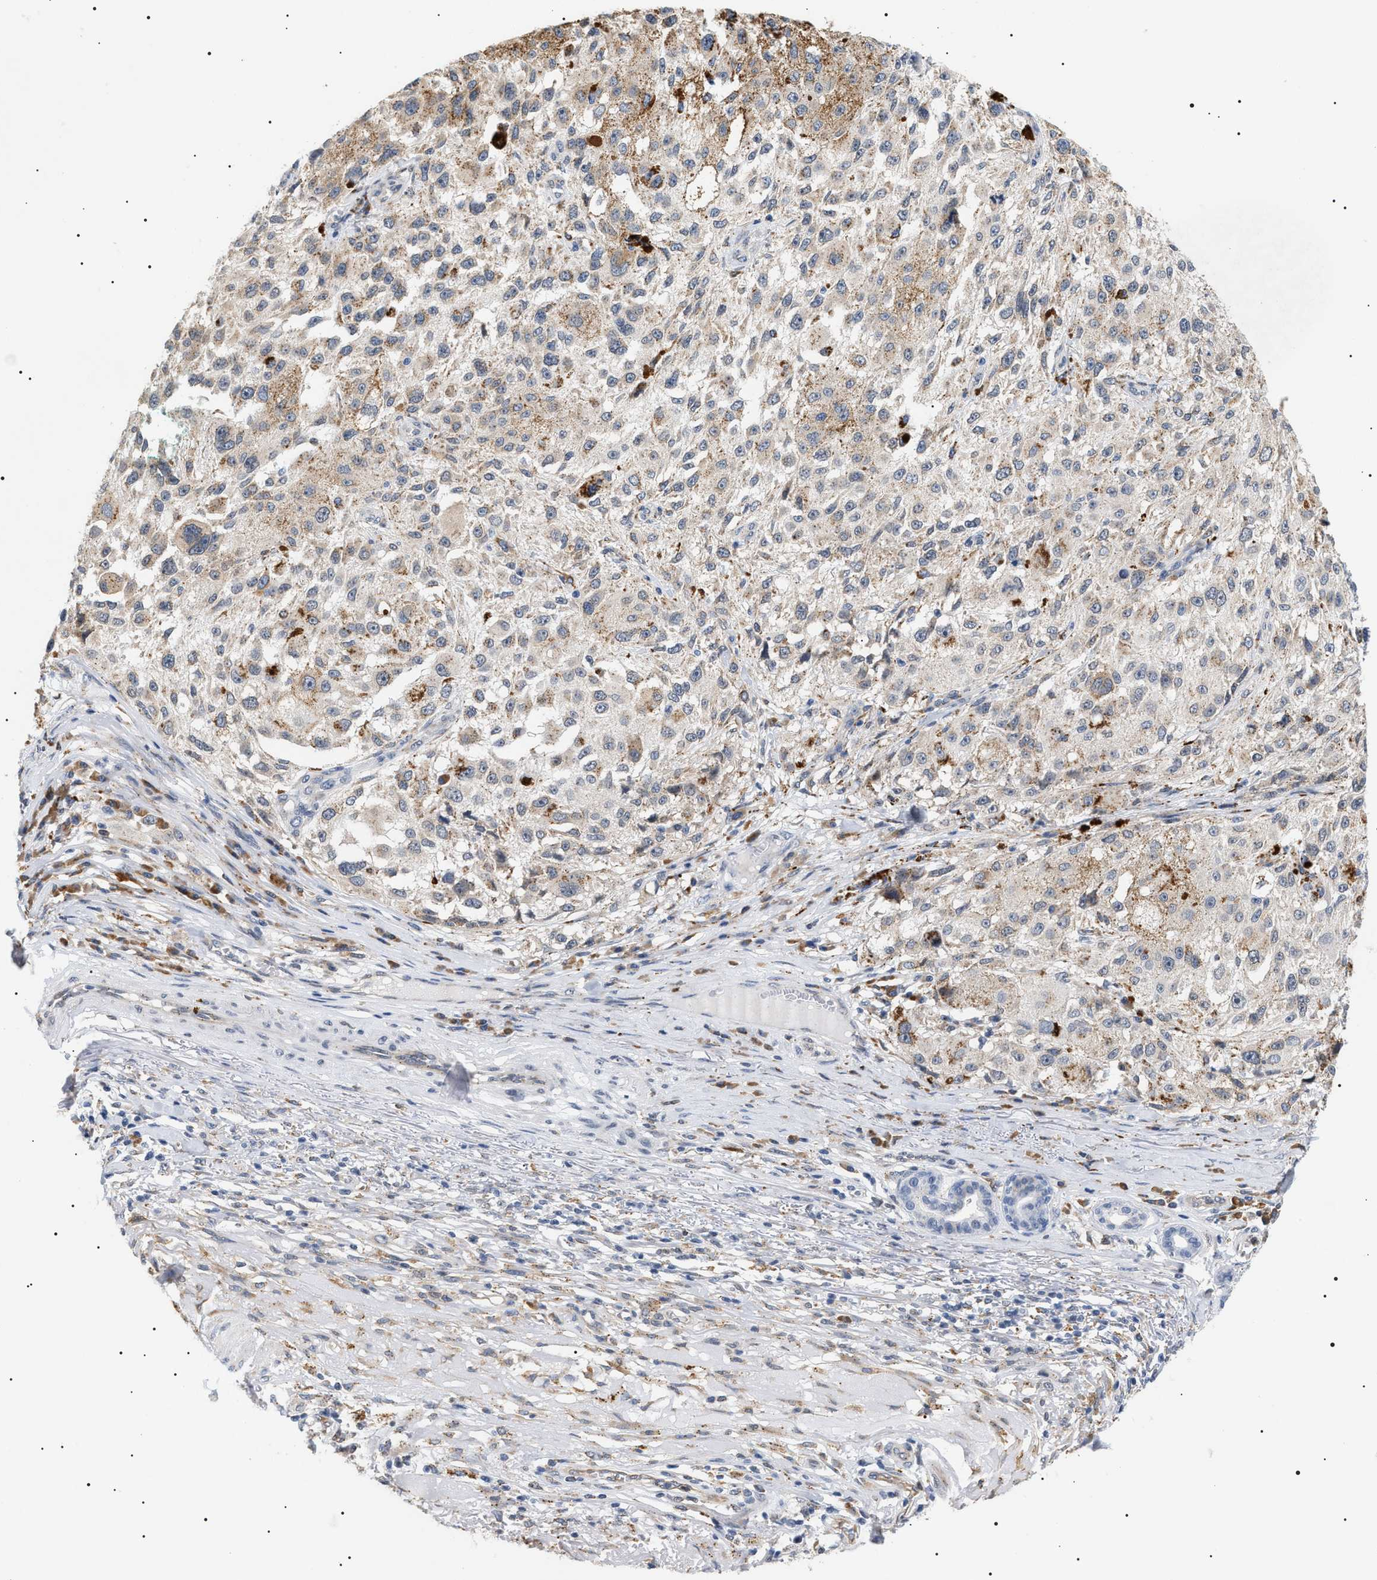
{"staining": {"intensity": "weak", "quantity": "<25%", "location": "cytoplasmic/membranous"}, "tissue": "melanoma", "cell_type": "Tumor cells", "image_type": "cancer", "snomed": [{"axis": "morphology", "description": "Necrosis, NOS"}, {"axis": "morphology", "description": "Malignant melanoma, NOS"}, {"axis": "topography", "description": "Skin"}], "caption": "This is an immunohistochemistry (IHC) image of melanoma. There is no staining in tumor cells.", "gene": "HSD17B11", "patient": {"sex": "female", "age": 87}}